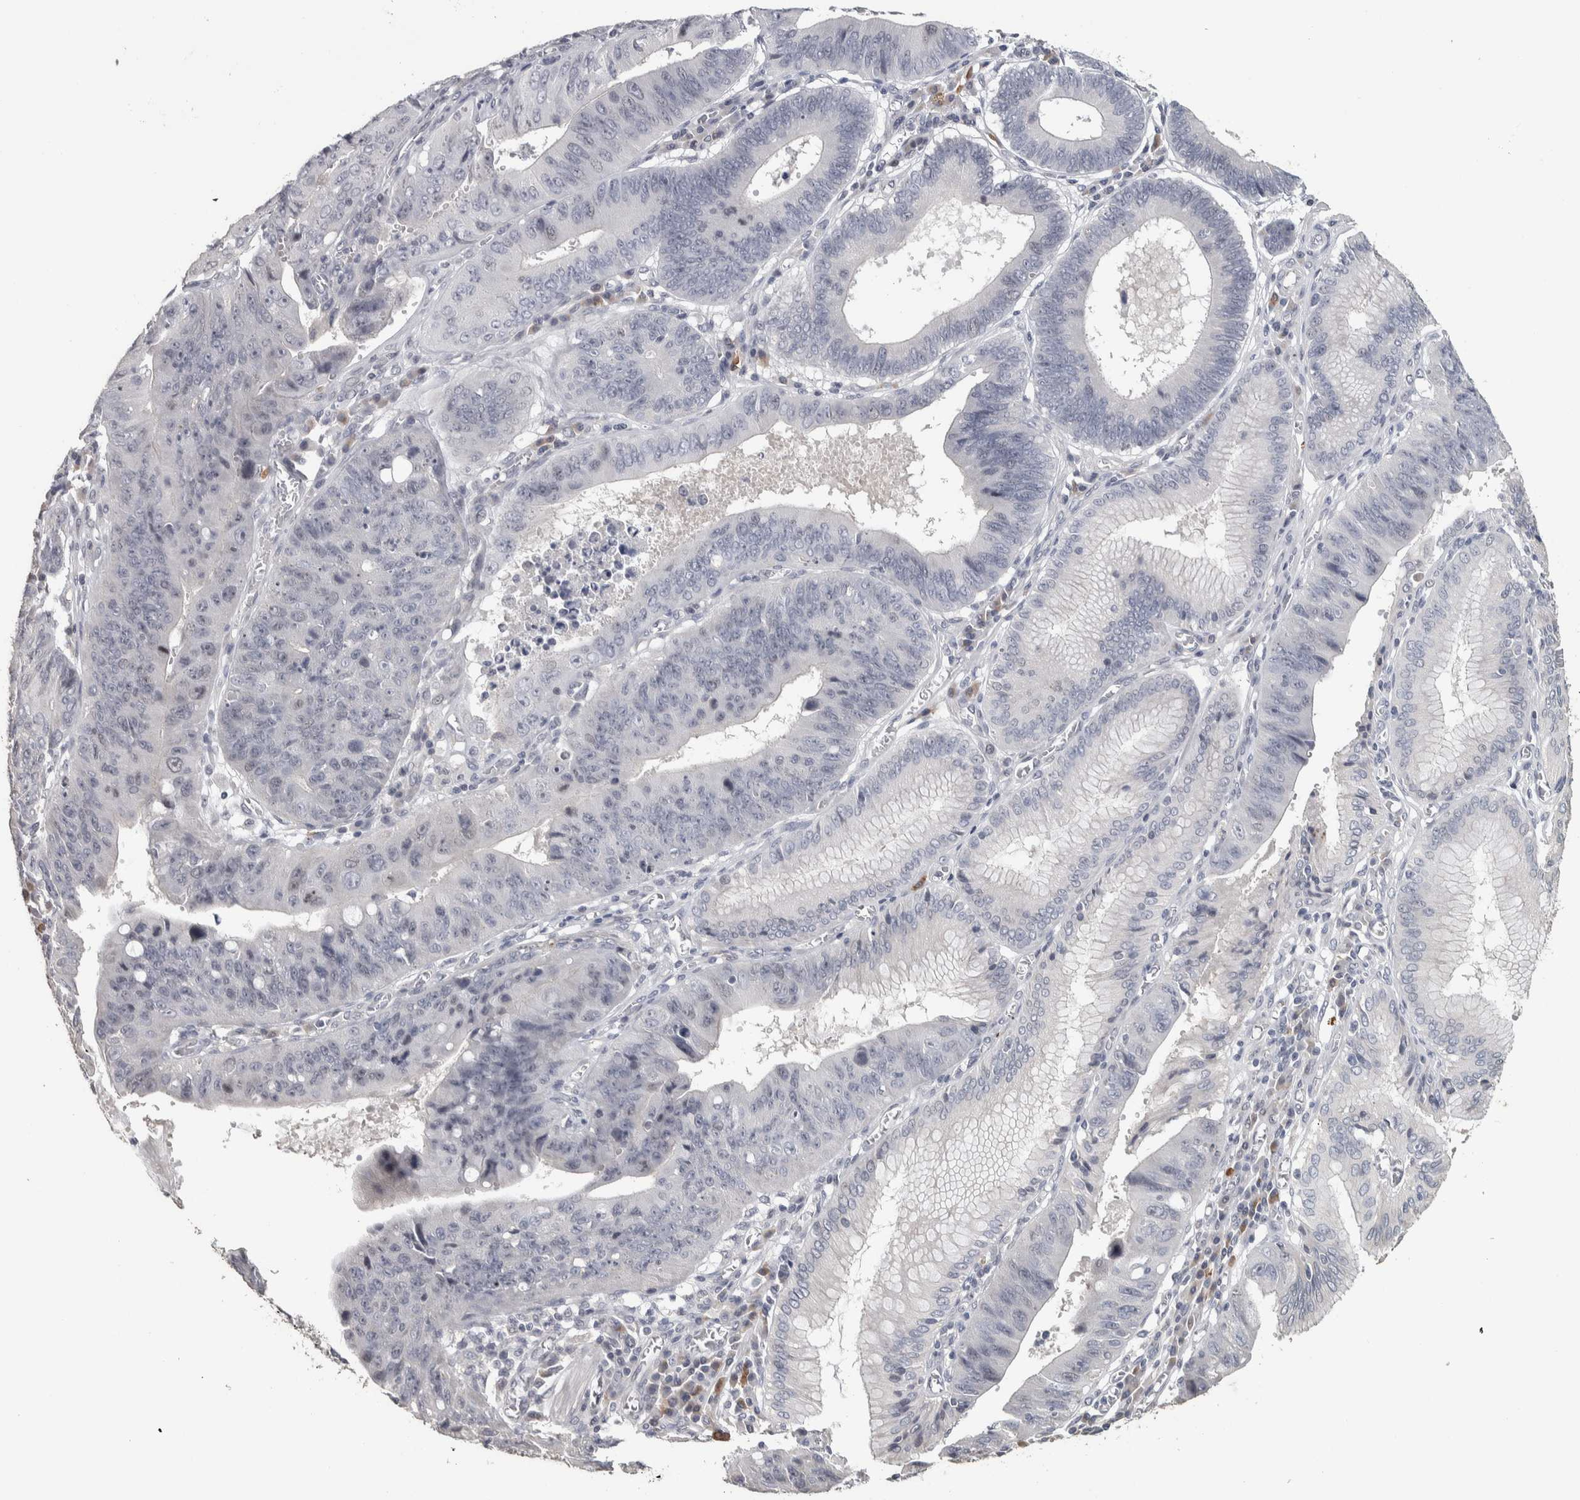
{"staining": {"intensity": "negative", "quantity": "none", "location": "none"}, "tissue": "stomach cancer", "cell_type": "Tumor cells", "image_type": "cancer", "snomed": [{"axis": "morphology", "description": "Adenocarcinoma, NOS"}, {"axis": "topography", "description": "Stomach"}], "caption": "IHC image of stomach cancer (adenocarcinoma) stained for a protein (brown), which reveals no positivity in tumor cells.", "gene": "NECAB1", "patient": {"sex": "male", "age": 59}}